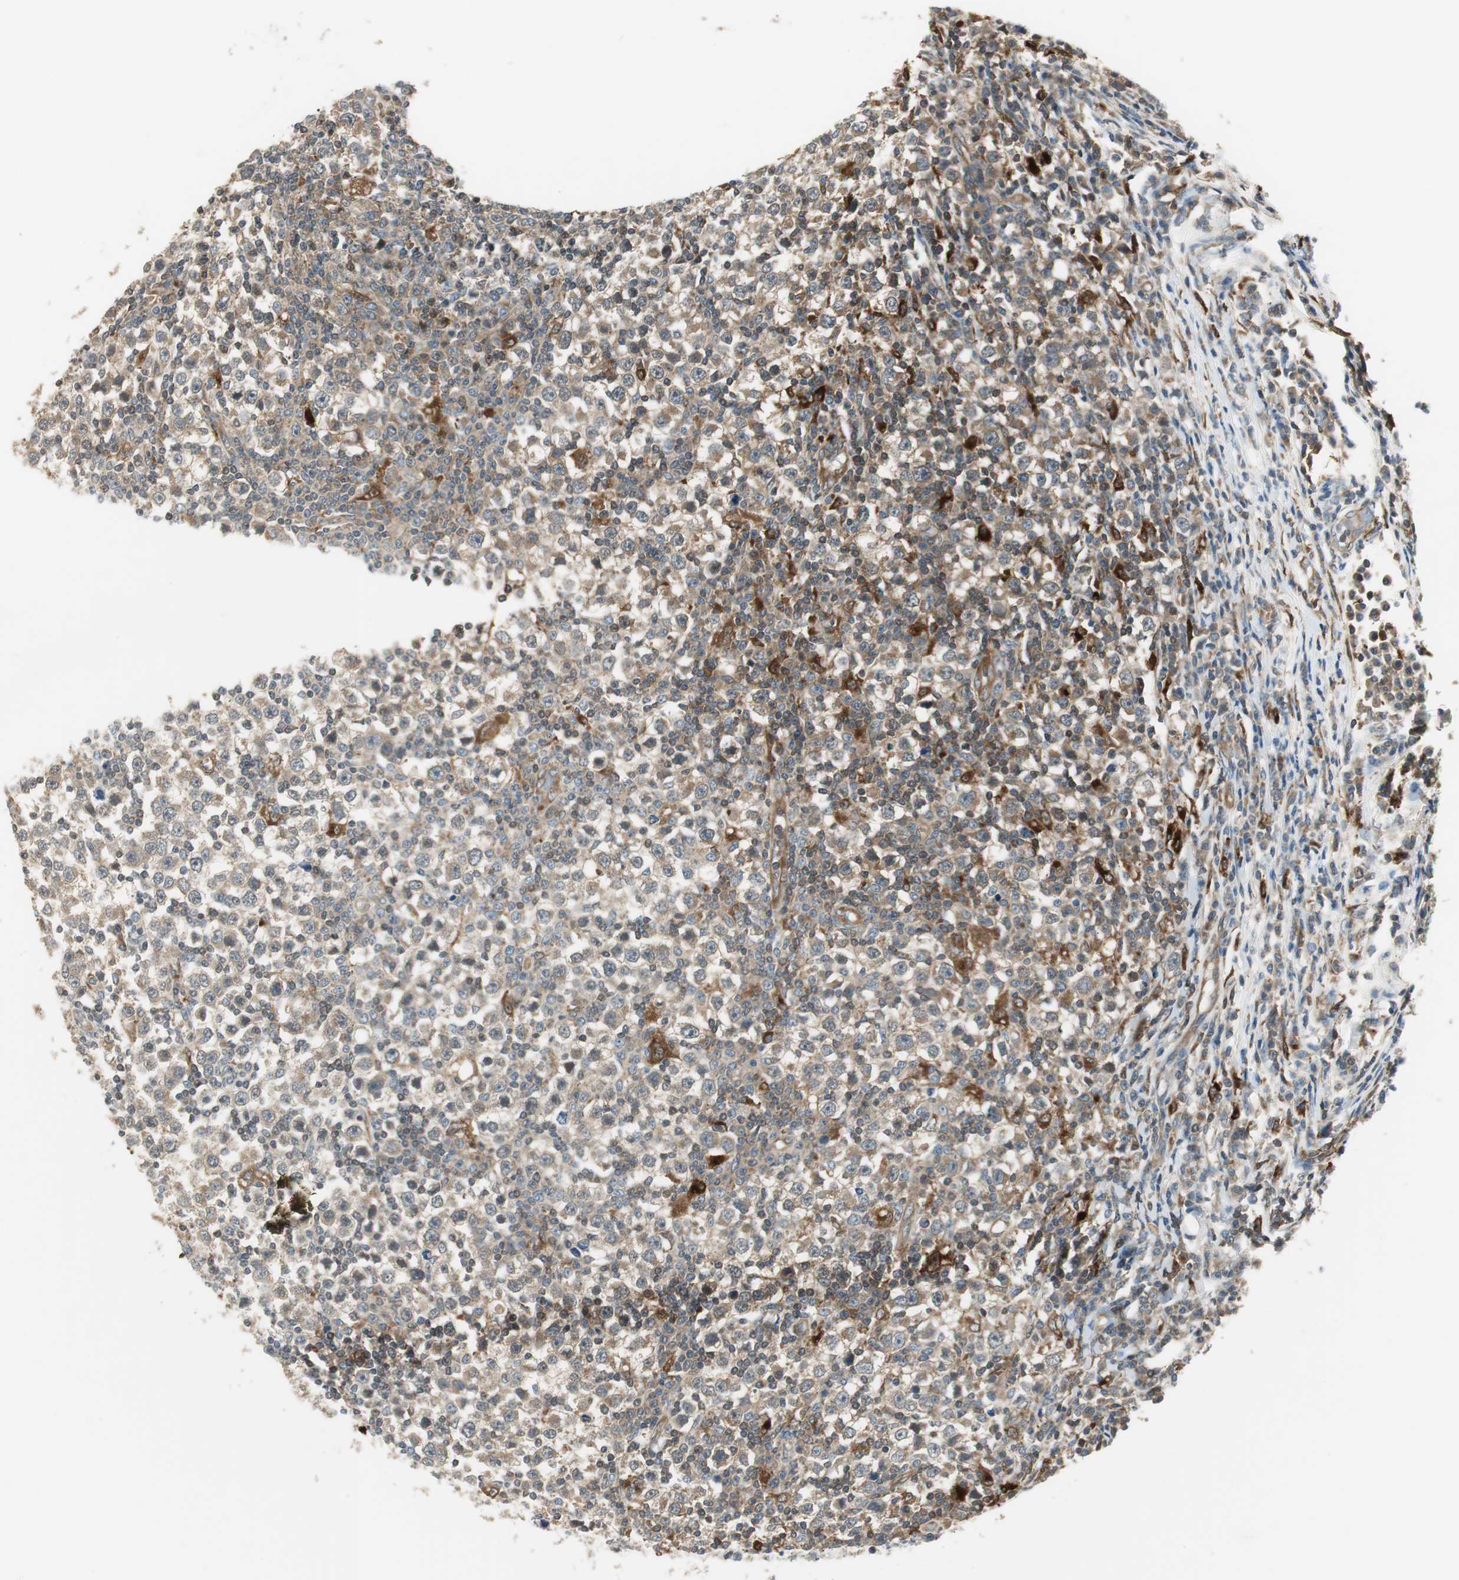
{"staining": {"intensity": "weak", "quantity": ">75%", "location": "cytoplasmic/membranous"}, "tissue": "testis cancer", "cell_type": "Tumor cells", "image_type": "cancer", "snomed": [{"axis": "morphology", "description": "Seminoma, NOS"}, {"axis": "topography", "description": "Testis"}], "caption": "Tumor cells reveal low levels of weak cytoplasmic/membranous staining in approximately >75% of cells in human seminoma (testis).", "gene": "NCK1", "patient": {"sex": "male", "age": 65}}